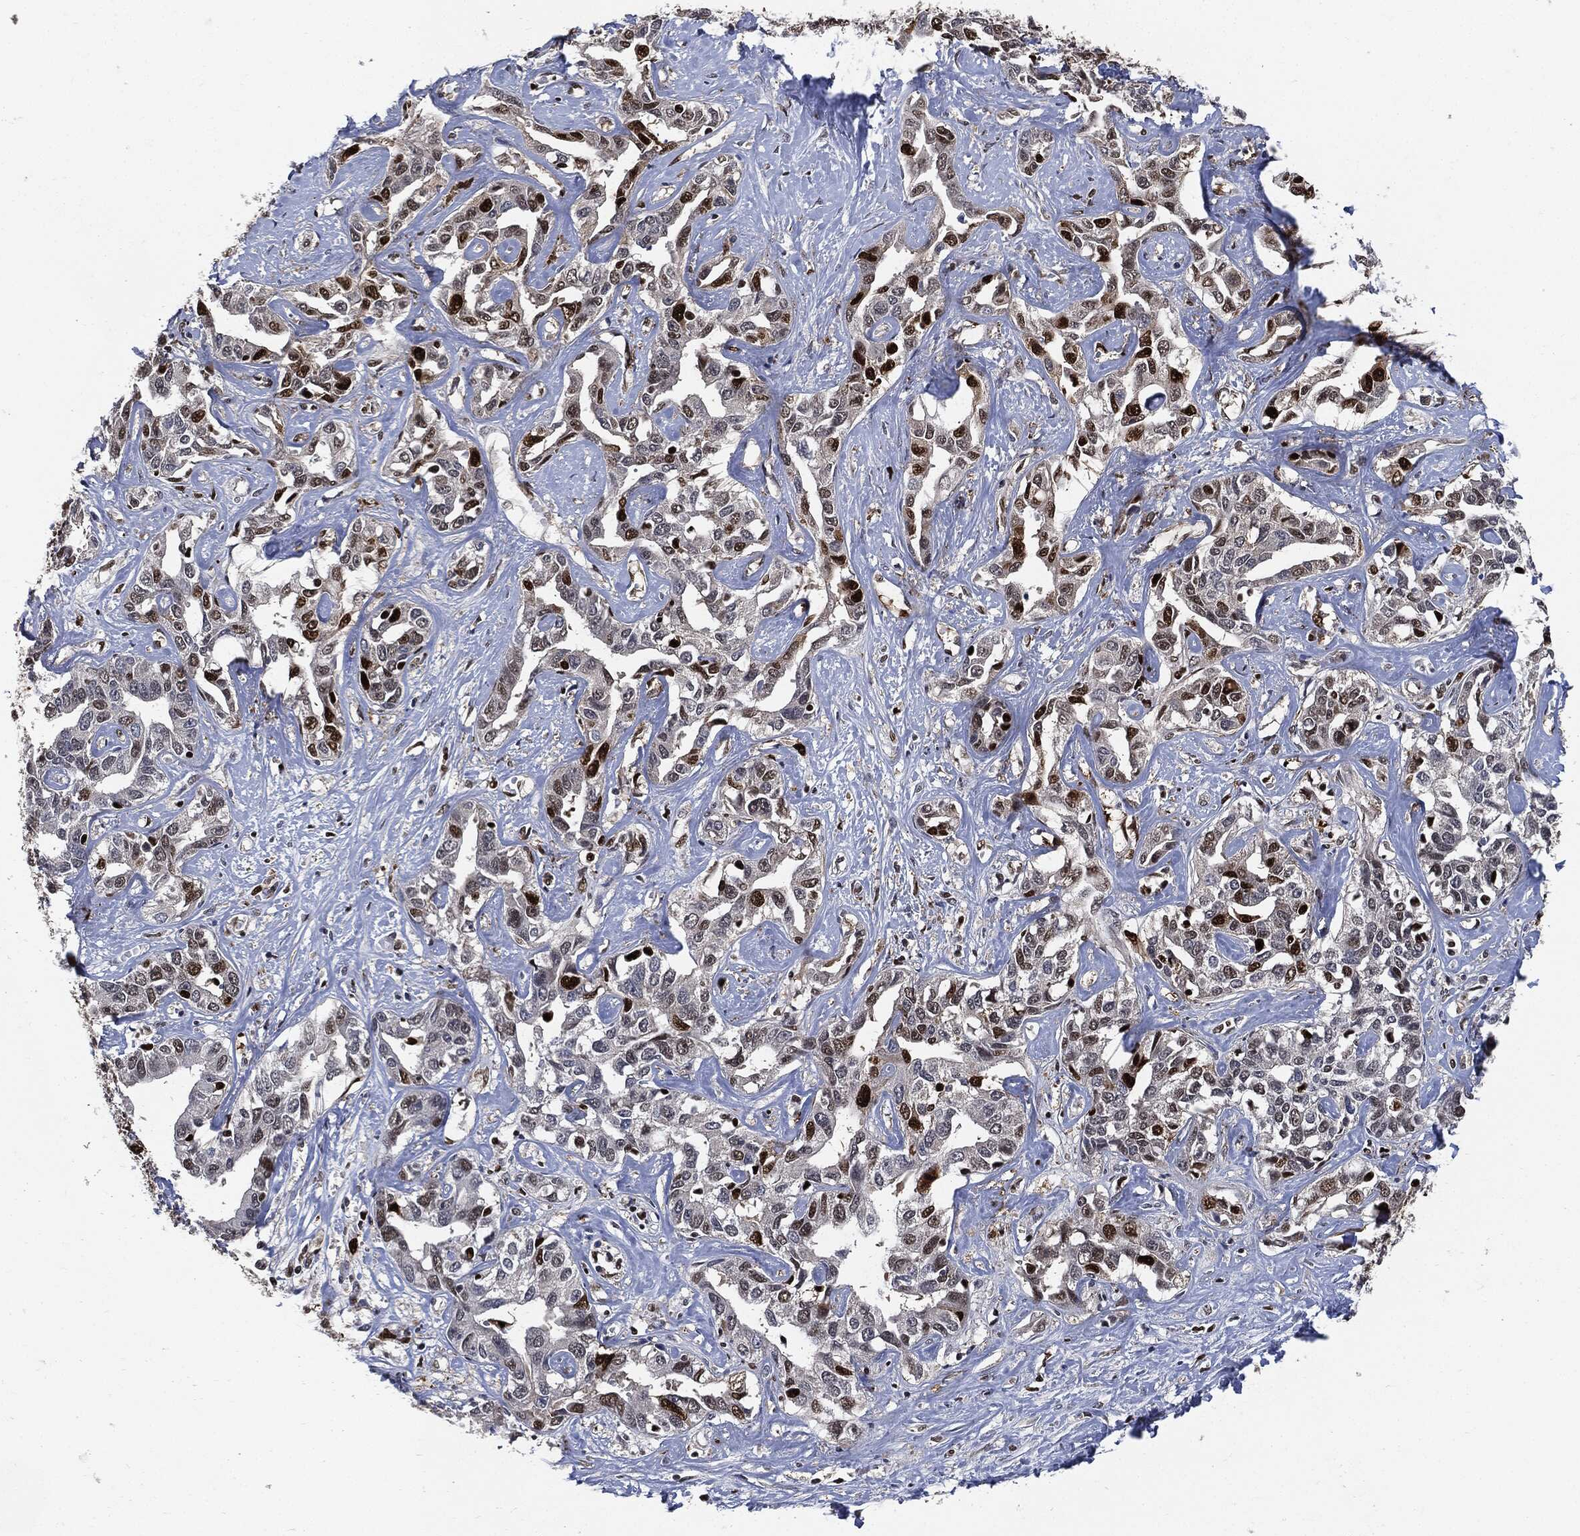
{"staining": {"intensity": "strong", "quantity": "<25%", "location": "nuclear"}, "tissue": "liver cancer", "cell_type": "Tumor cells", "image_type": "cancer", "snomed": [{"axis": "morphology", "description": "Cholangiocarcinoma"}, {"axis": "topography", "description": "Liver"}], "caption": "This image shows immunohistochemistry (IHC) staining of human liver cancer, with medium strong nuclear staining in approximately <25% of tumor cells.", "gene": "PCNA", "patient": {"sex": "male", "age": 59}}